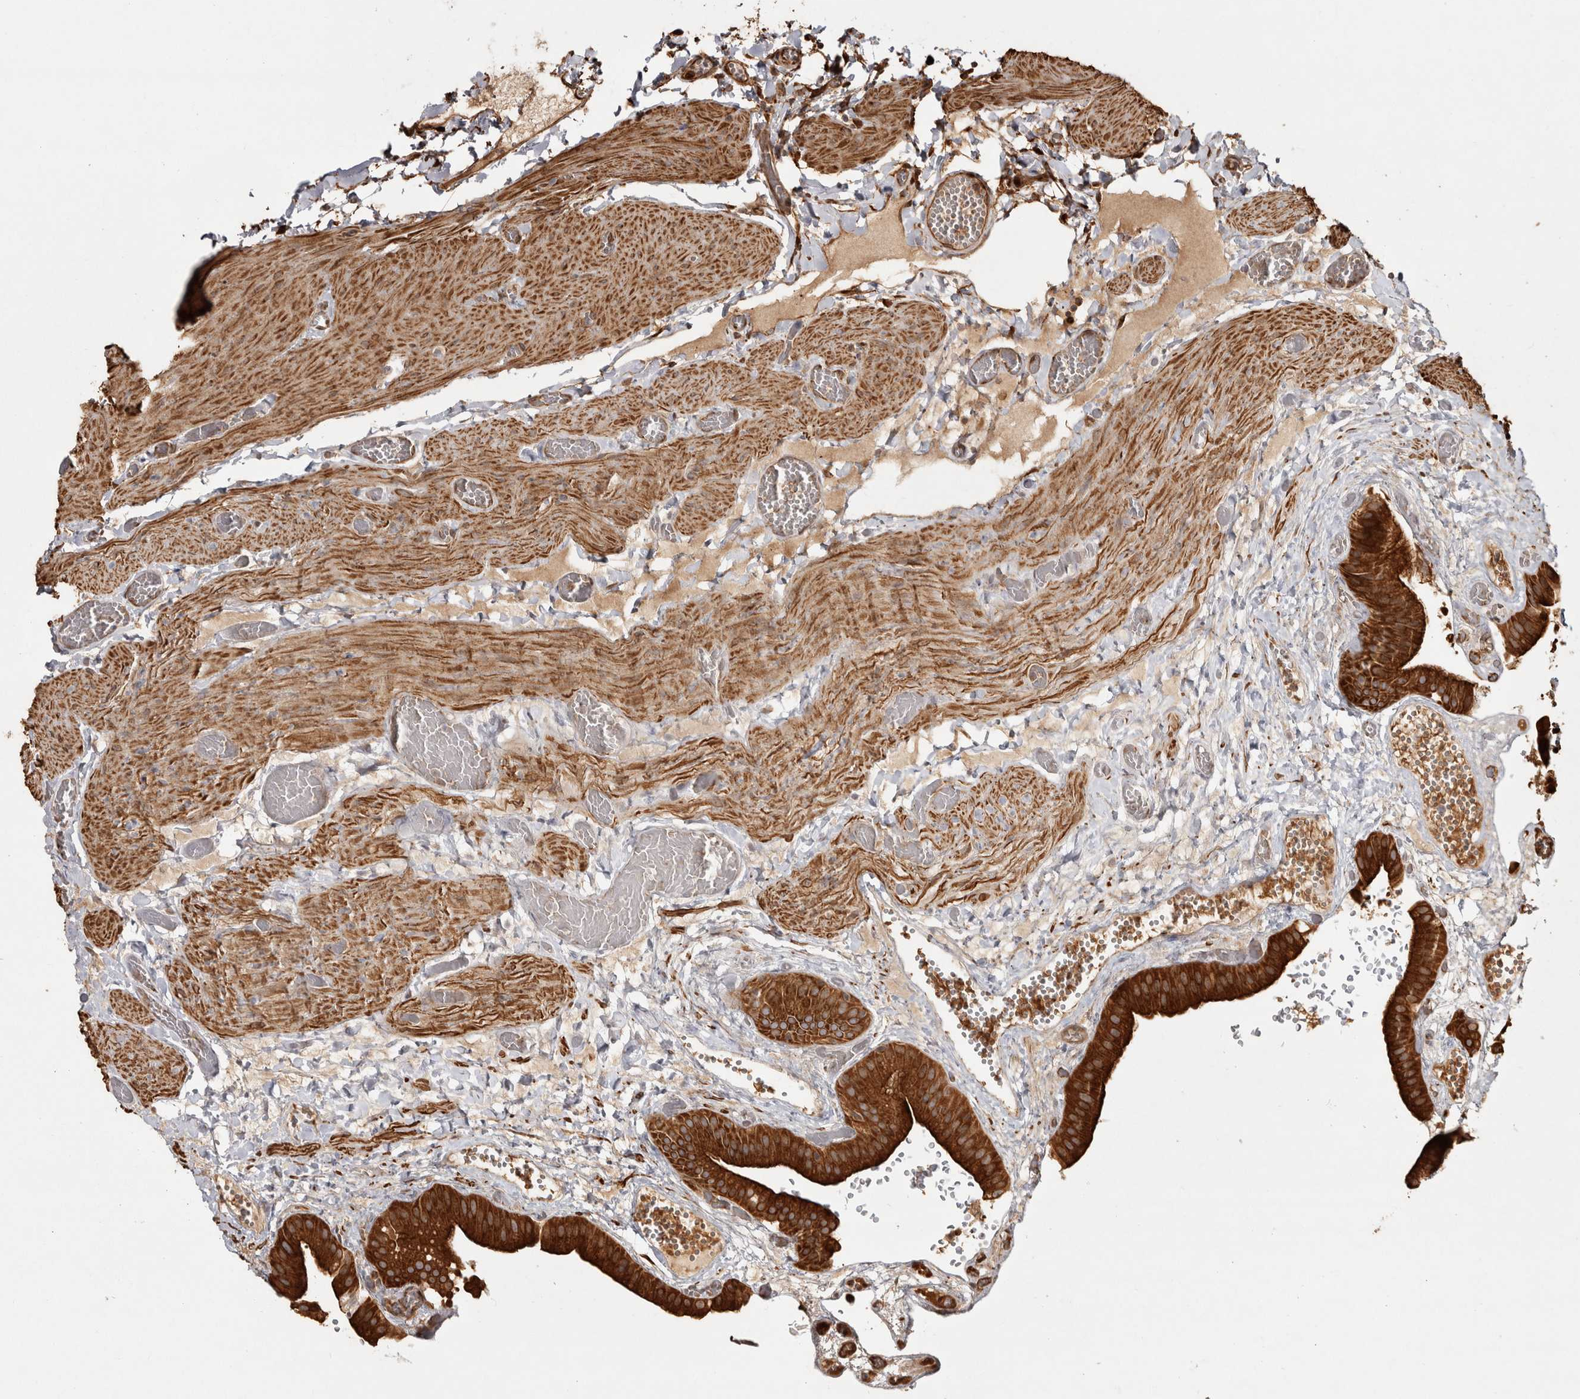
{"staining": {"intensity": "strong", "quantity": ">75%", "location": "cytoplasmic/membranous"}, "tissue": "gallbladder", "cell_type": "Glandular cells", "image_type": "normal", "snomed": [{"axis": "morphology", "description": "Normal tissue, NOS"}, {"axis": "topography", "description": "Gallbladder"}], "caption": "High-magnification brightfield microscopy of unremarkable gallbladder stained with DAB (brown) and counterstained with hematoxylin (blue). glandular cells exhibit strong cytoplasmic/membranous expression is appreciated in about>75% of cells.", "gene": "CAMSAP2", "patient": {"sex": "female", "age": 64}}